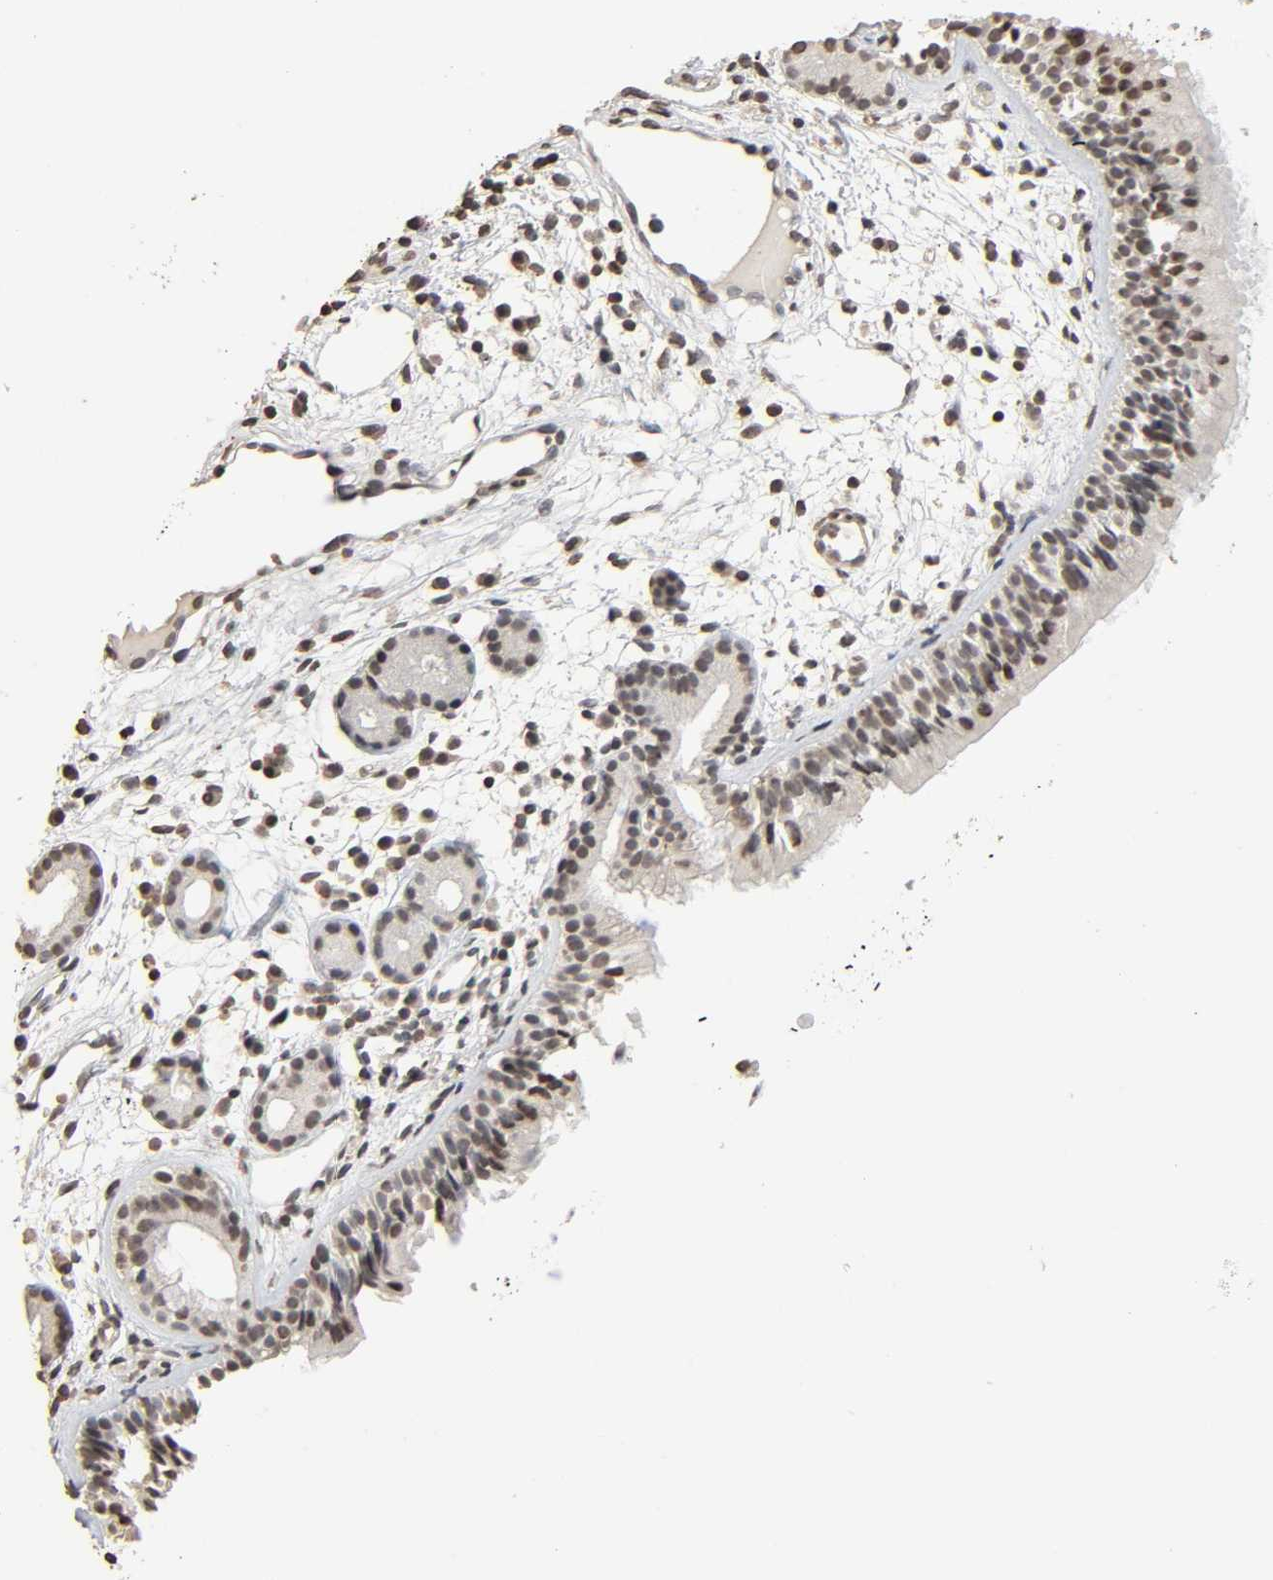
{"staining": {"intensity": "weak", "quantity": "25%-75%", "location": "nuclear"}, "tissue": "nasopharynx", "cell_type": "Respiratory epithelial cells", "image_type": "normal", "snomed": [{"axis": "morphology", "description": "Normal tissue, NOS"}, {"axis": "morphology", "description": "Inflammation, NOS"}, {"axis": "topography", "description": "Nasopharynx"}], "caption": "Respiratory epithelial cells show weak nuclear positivity in approximately 25%-75% of cells in normal nasopharynx.", "gene": "STK4", "patient": {"sex": "female", "age": 55}}